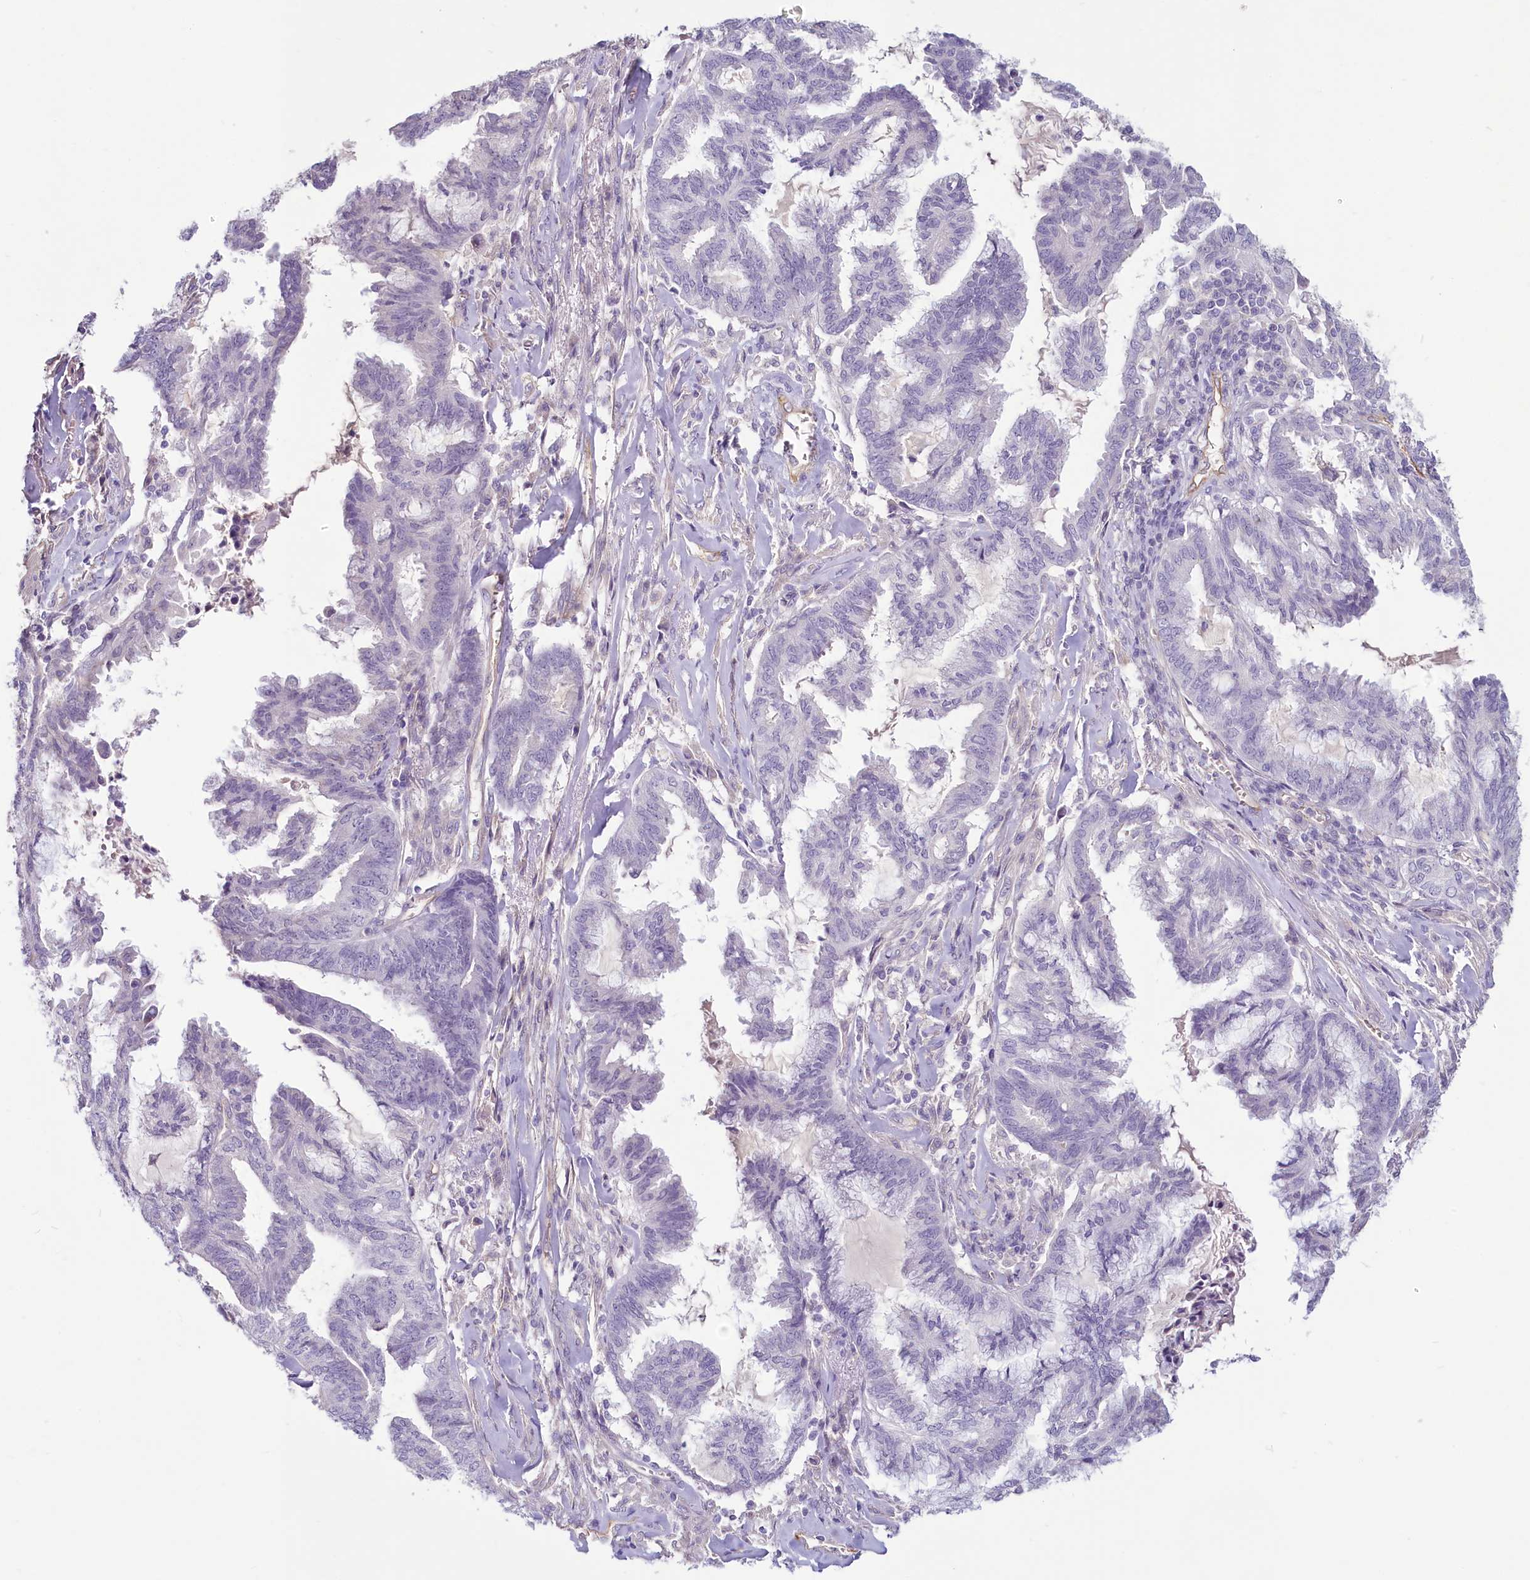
{"staining": {"intensity": "negative", "quantity": "none", "location": "none"}, "tissue": "endometrial cancer", "cell_type": "Tumor cells", "image_type": "cancer", "snomed": [{"axis": "morphology", "description": "Adenocarcinoma, NOS"}, {"axis": "topography", "description": "Endometrium"}], "caption": "The image exhibits no staining of tumor cells in endometrial cancer.", "gene": "PROCR", "patient": {"sex": "female", "age": 86}}